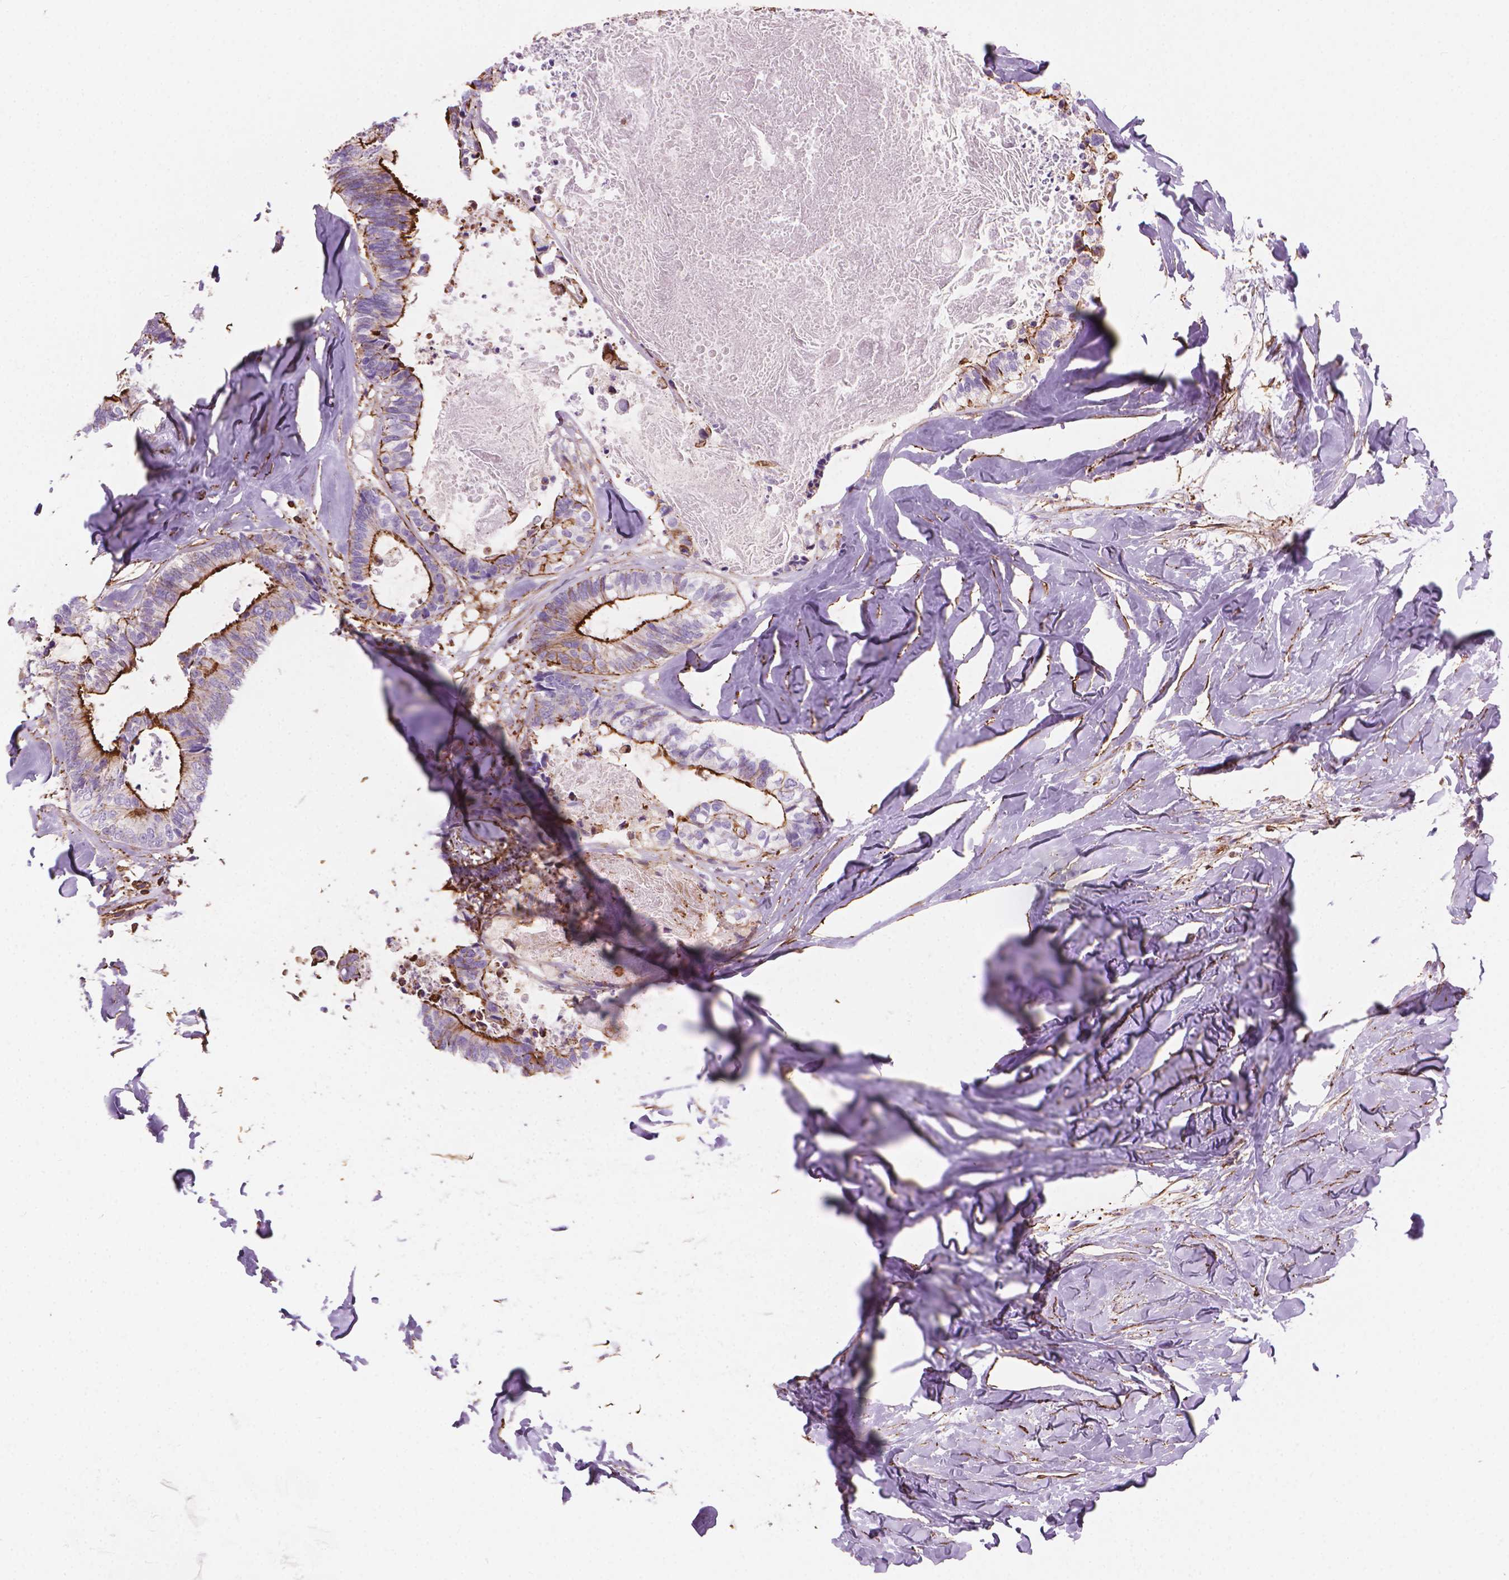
{"staining": {"intensity": "strong", "quantity": "25%-75%", "location": "cytoplasmic/membranous"}, "tissue": "colorectal cancer", "cell_type": "Tumor cells", "image_type": "cancer", "snomed": [{"axis": "morphology", "description": "Adenocarcinoma, NOS"}, {"axis": "topography", "description": "Colon"}, {"axis": "topography", "description": "Rectum"}], "caption": "This photomicrograph demonstrates immunohistochemistry (IHC) staining of adenocarcinoma (colorectal), with high strong cytoplasmic/membranous expression in about 25%-75% of tumor cells.", "gene": "PATJ", "patient": {"sex": "male", "age": 57}}